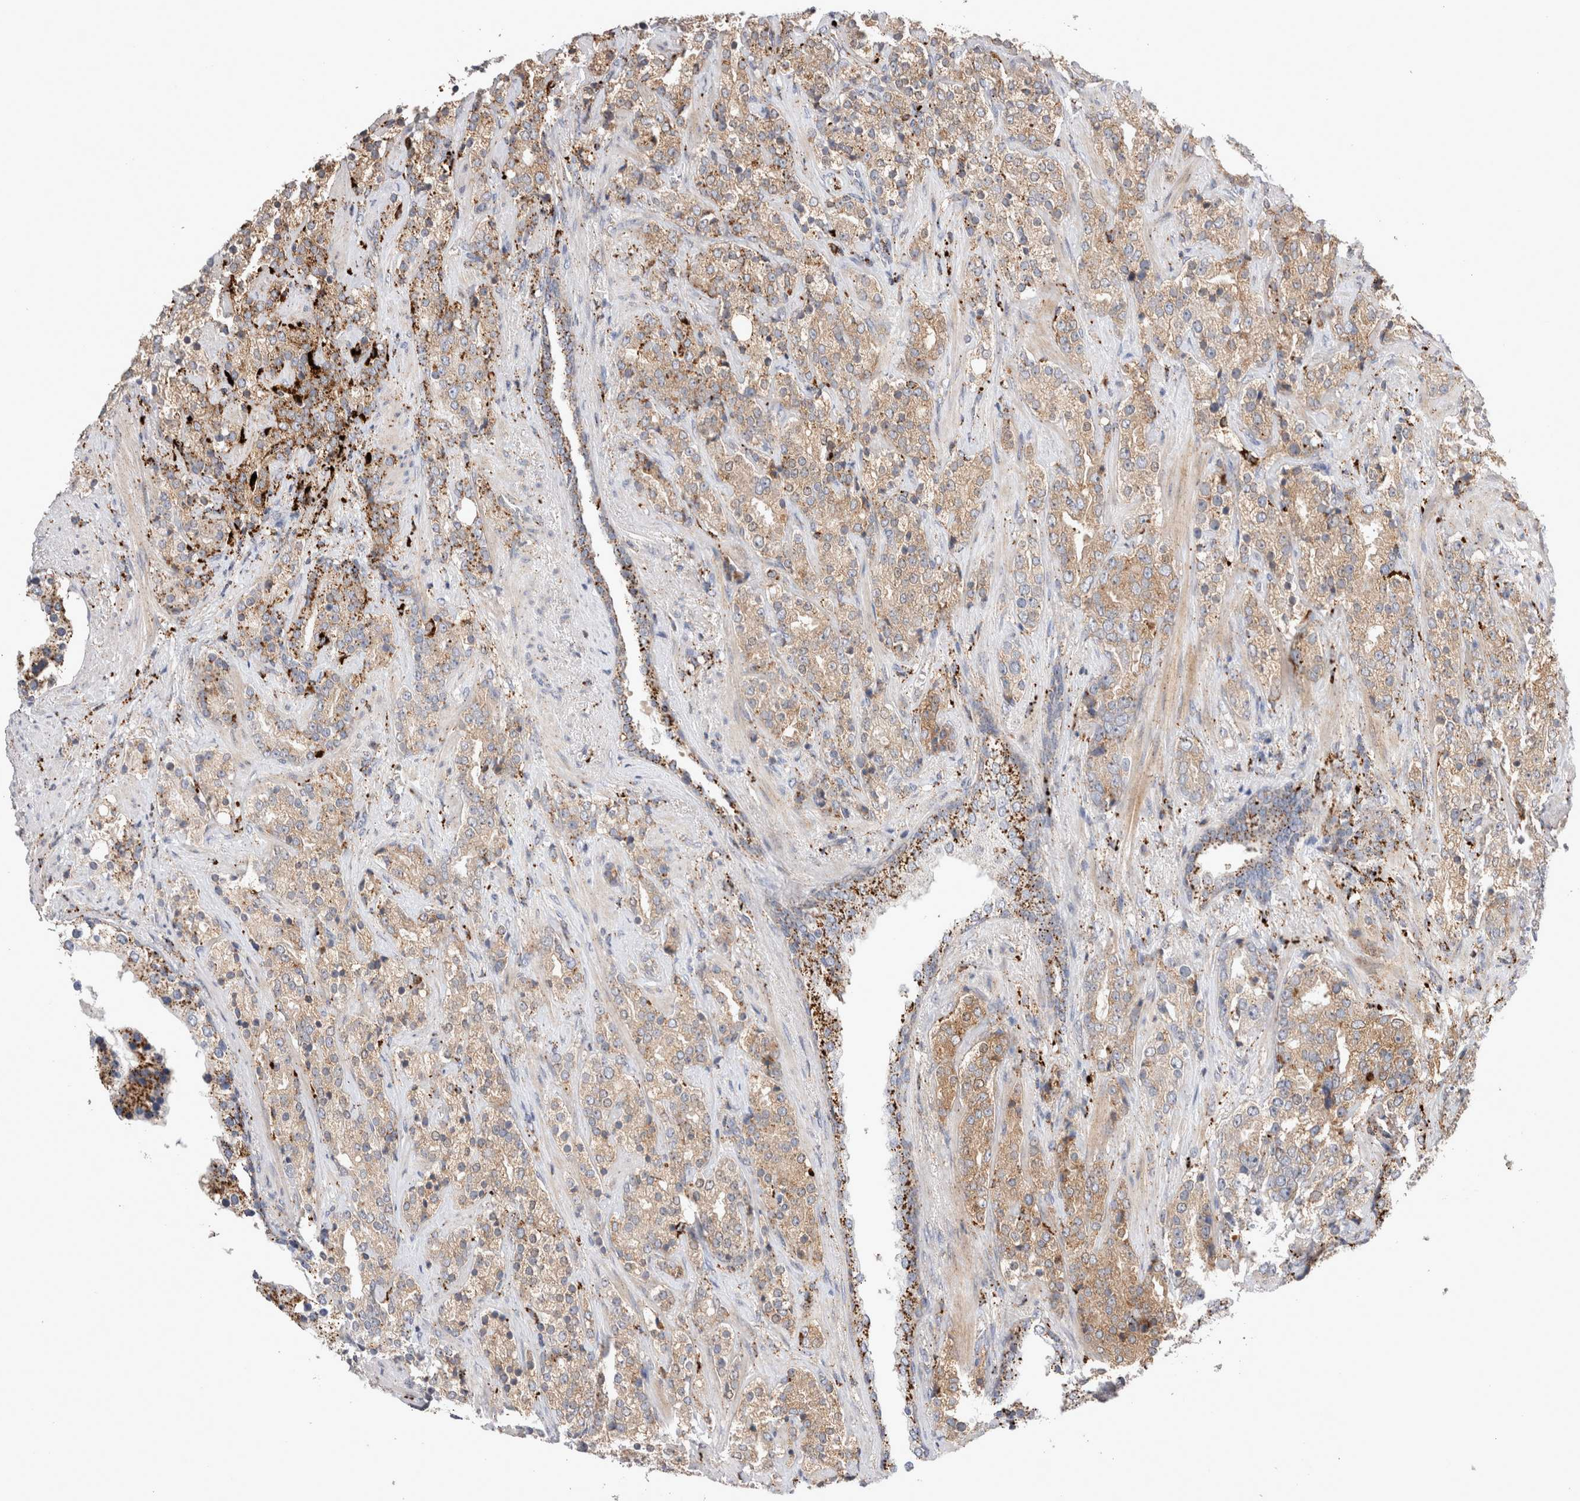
{"staining": {"intensity": "weak", "quantity": ">75%", "location": "cytoplasmic/membranous"}, "tissue": "prostate cancer", "cell_type": "Tumor cells", "image_type": "cancer", "snomed": [{"axis": "morphology", "description": "Adenocarcinoma, High grade"}, {"axis": "topography", "description": "Prostate"}], "caption": "About >75% of tumor cells in prostate adenocarcinoma (high-grade) show weak cytoplasmic/membranous protein staining as visualized by brown immunohistochemical staining.", "gene": "CTSA", "patient": {"sex": "male", "age": 71}}